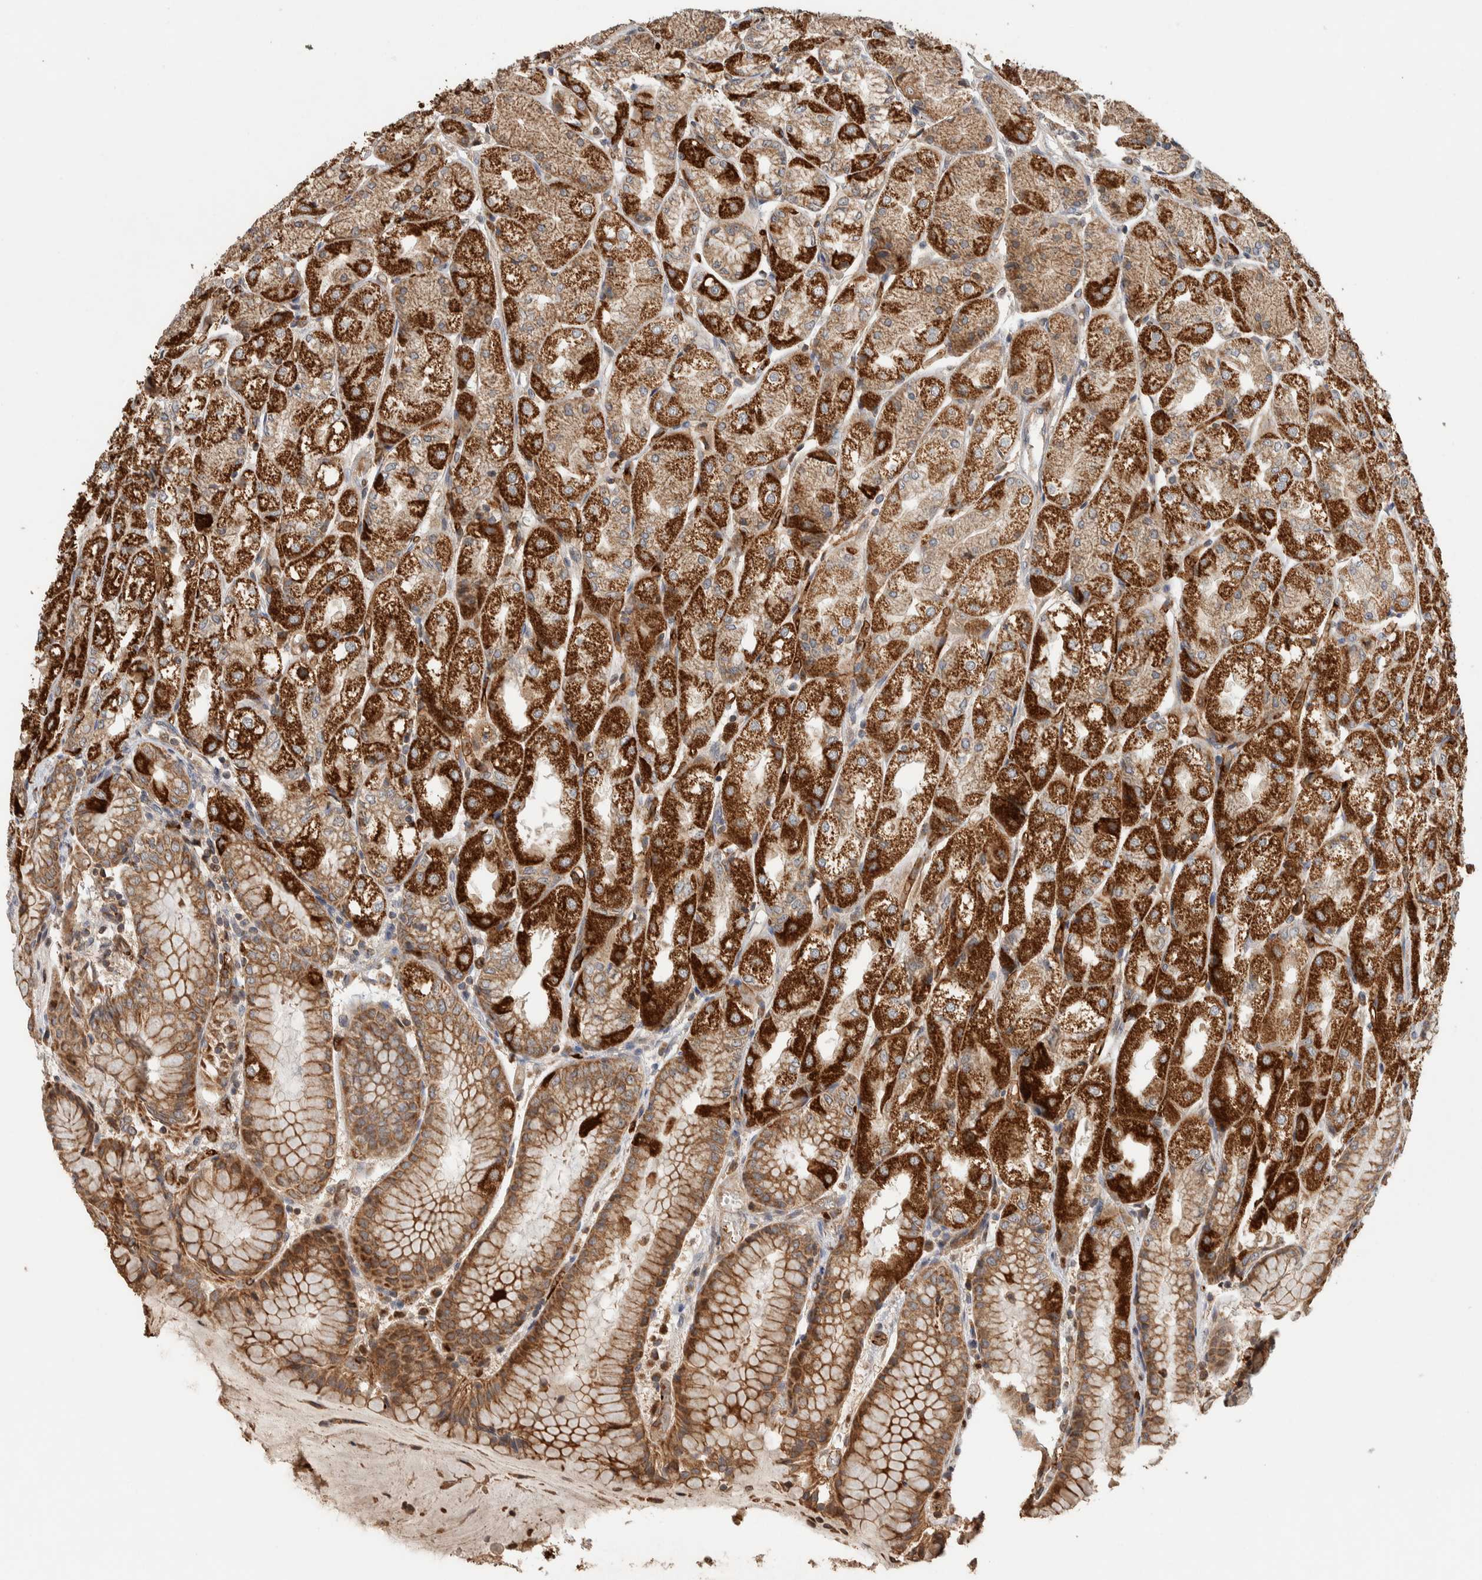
{"staining": {"intensity": "strong", "quantity": ">75%", "location": "cytoplasmic/membranous"}, "tissue": "stomach", "cell_type": "Glandular cells", "image_type": "normal", "snomed": [{"axis": "morphology", "description": "Normal tissue, NOS"}, {"axis": "topography", "description": "Stomach, upper"}], "caption": "Normal stomach demonstrates strong cytoplasmic/membranous positivity in about >75% of glandular cells.", "gene": "VPS53", "patient": {"sex": "male", "age": 72}}